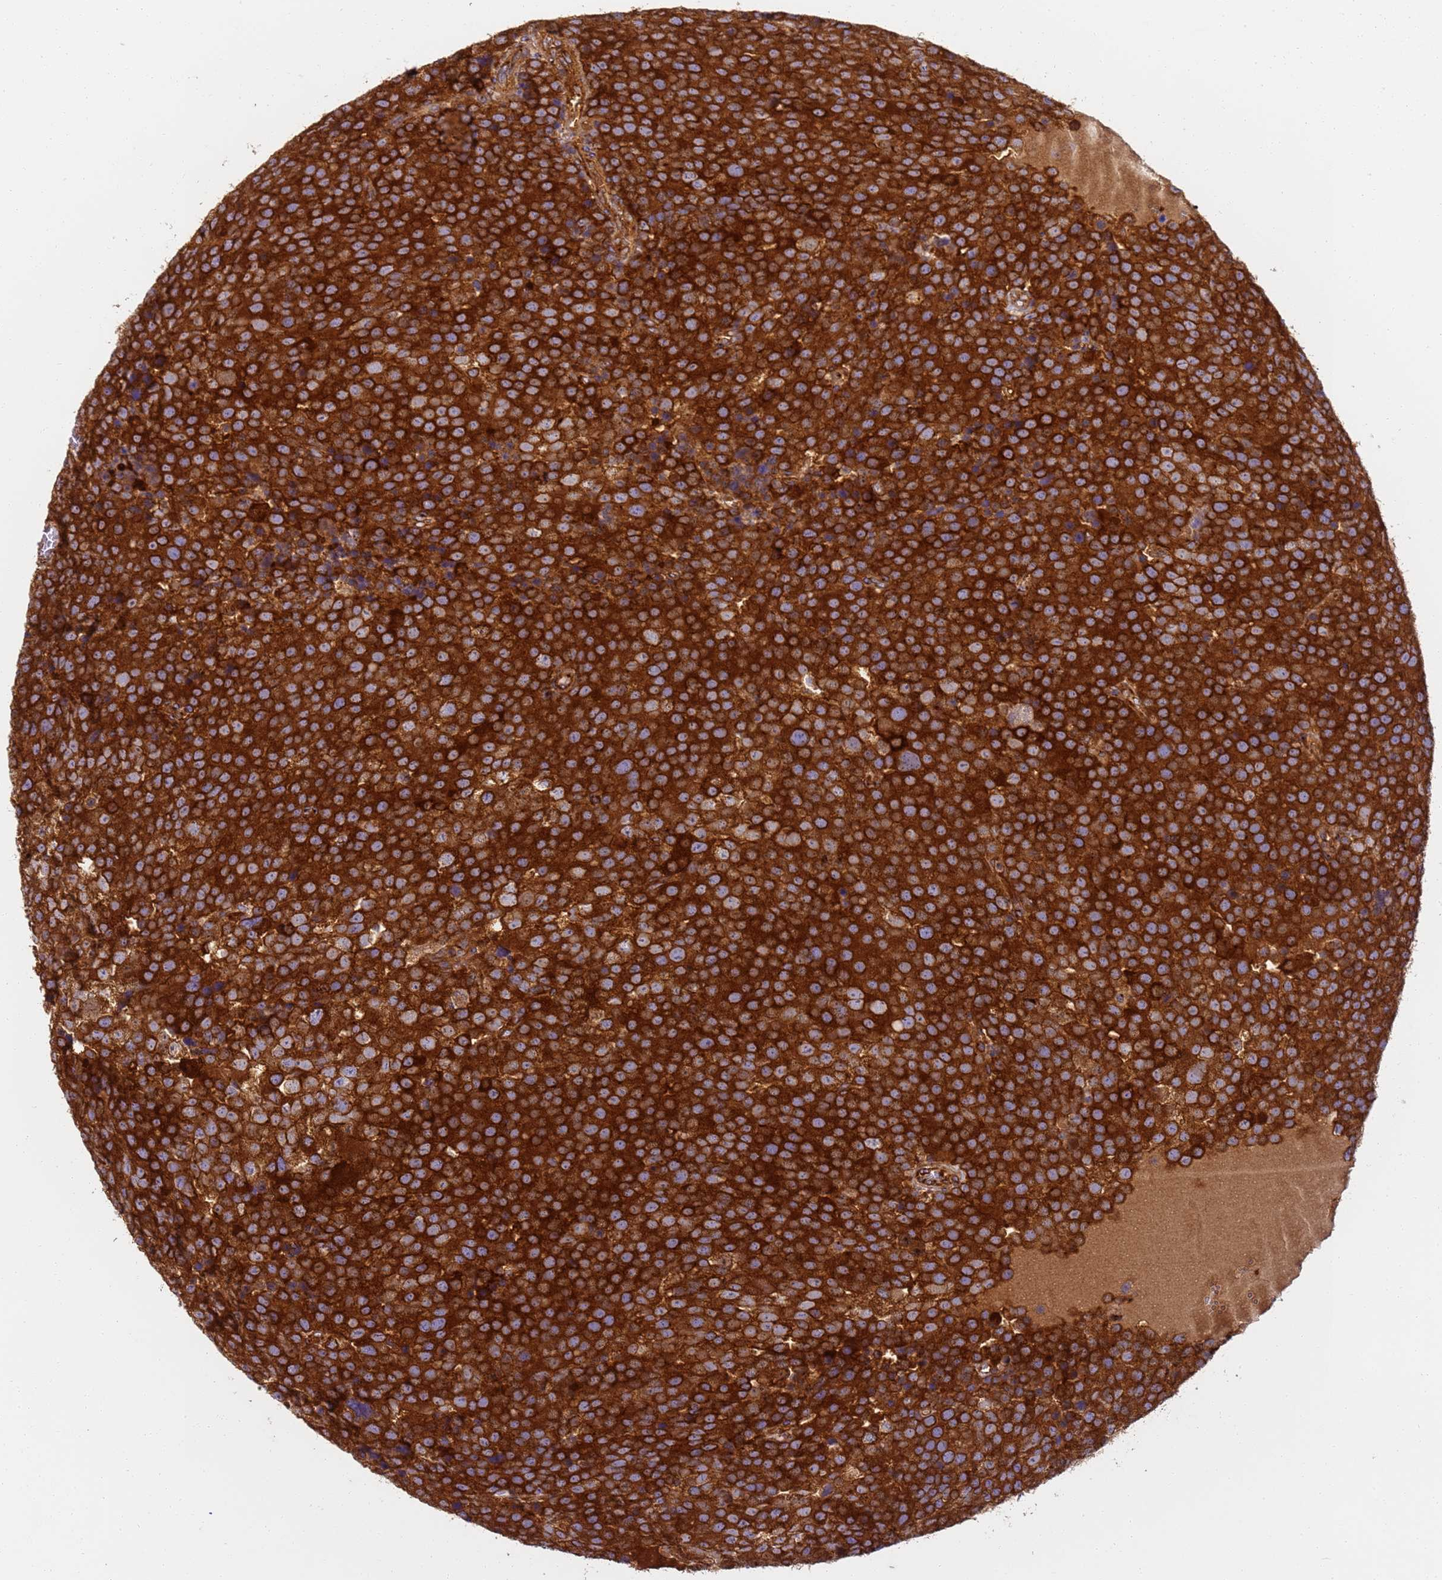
{"staining": {"intensity": "strong", "quantity": ">75%", "location": "cytoplasmic/membranous"}, "tissue": "testis cancer", "cell_type": "Tumor cells", "image_type": "cancer", "snomed": [{"axis": "morphology", "description": "Seminoma, NOS"}, {"axis": "topography", "description": "Testis"}], "caption": "Human testis cancer stained with a brown dye demonstrates strong cytoplasmic/membranous positive positivity in about >75% of tumor cells.", "gene": "DYNC1I2", "patient": {"sex": "male", "age": 71}}